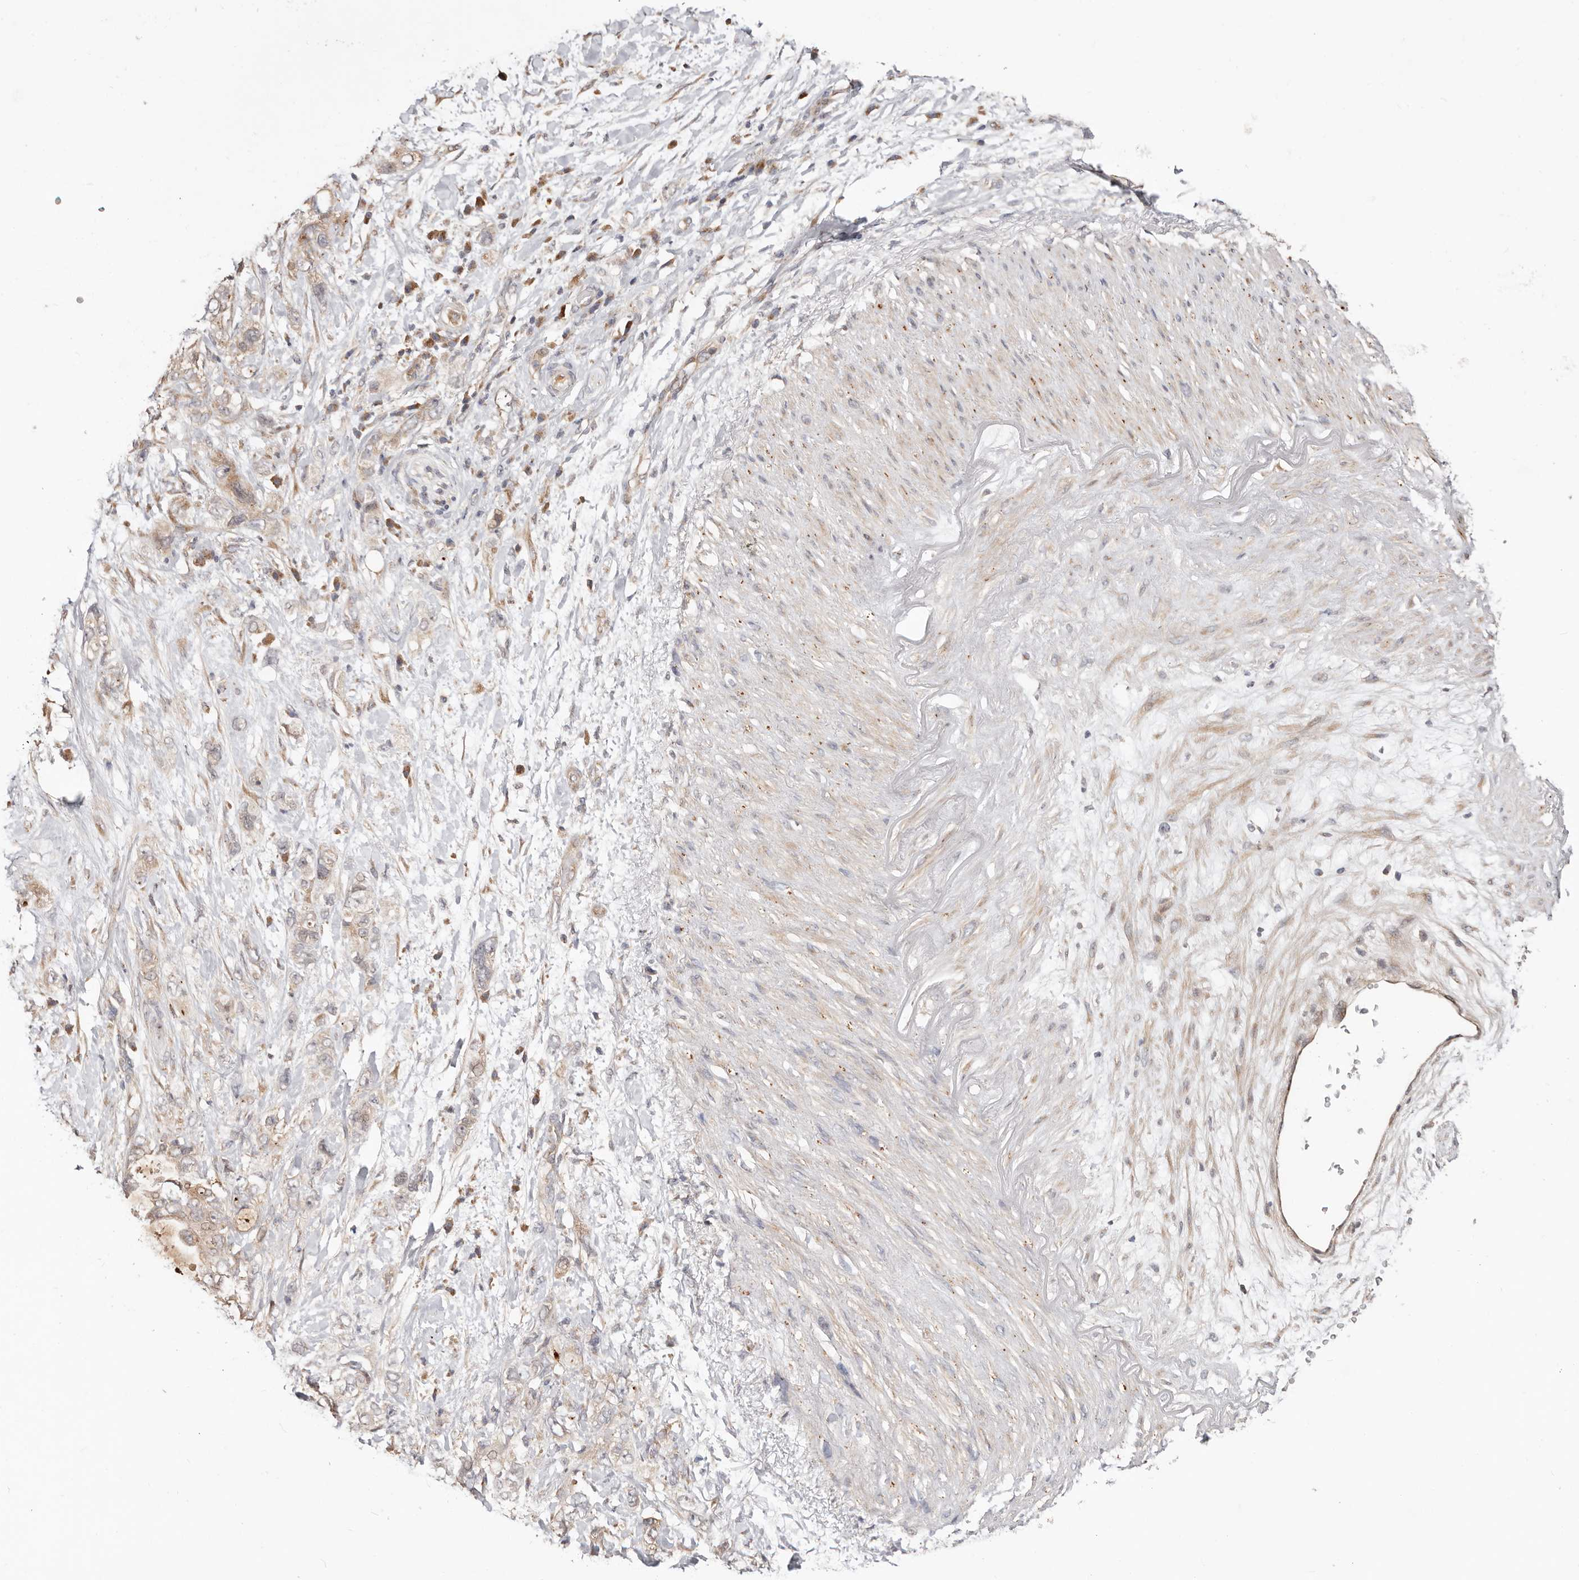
{"staining": {"intensity": "weak", "quantity": ">75%", "location": "cytoplasmic/membranous"}, "tissue": "pancreatic cancer", "cell_type": "Tumor cells", "image_type": "cancer", "snomed": [{"axis": "morphology", "description": "Adenocarcinoma, NOS"}, {"axis": "topography", "description": "Pancreas"}], "caption": "Approximately >75% of tumor cells in pancreatic adenocarcinoma show weak cytoplasmic/membranous protein expression as visualized by brown immunohistochemical staining.", "gene": "USP33", "patient": {"sex": "female", "age": 73}}